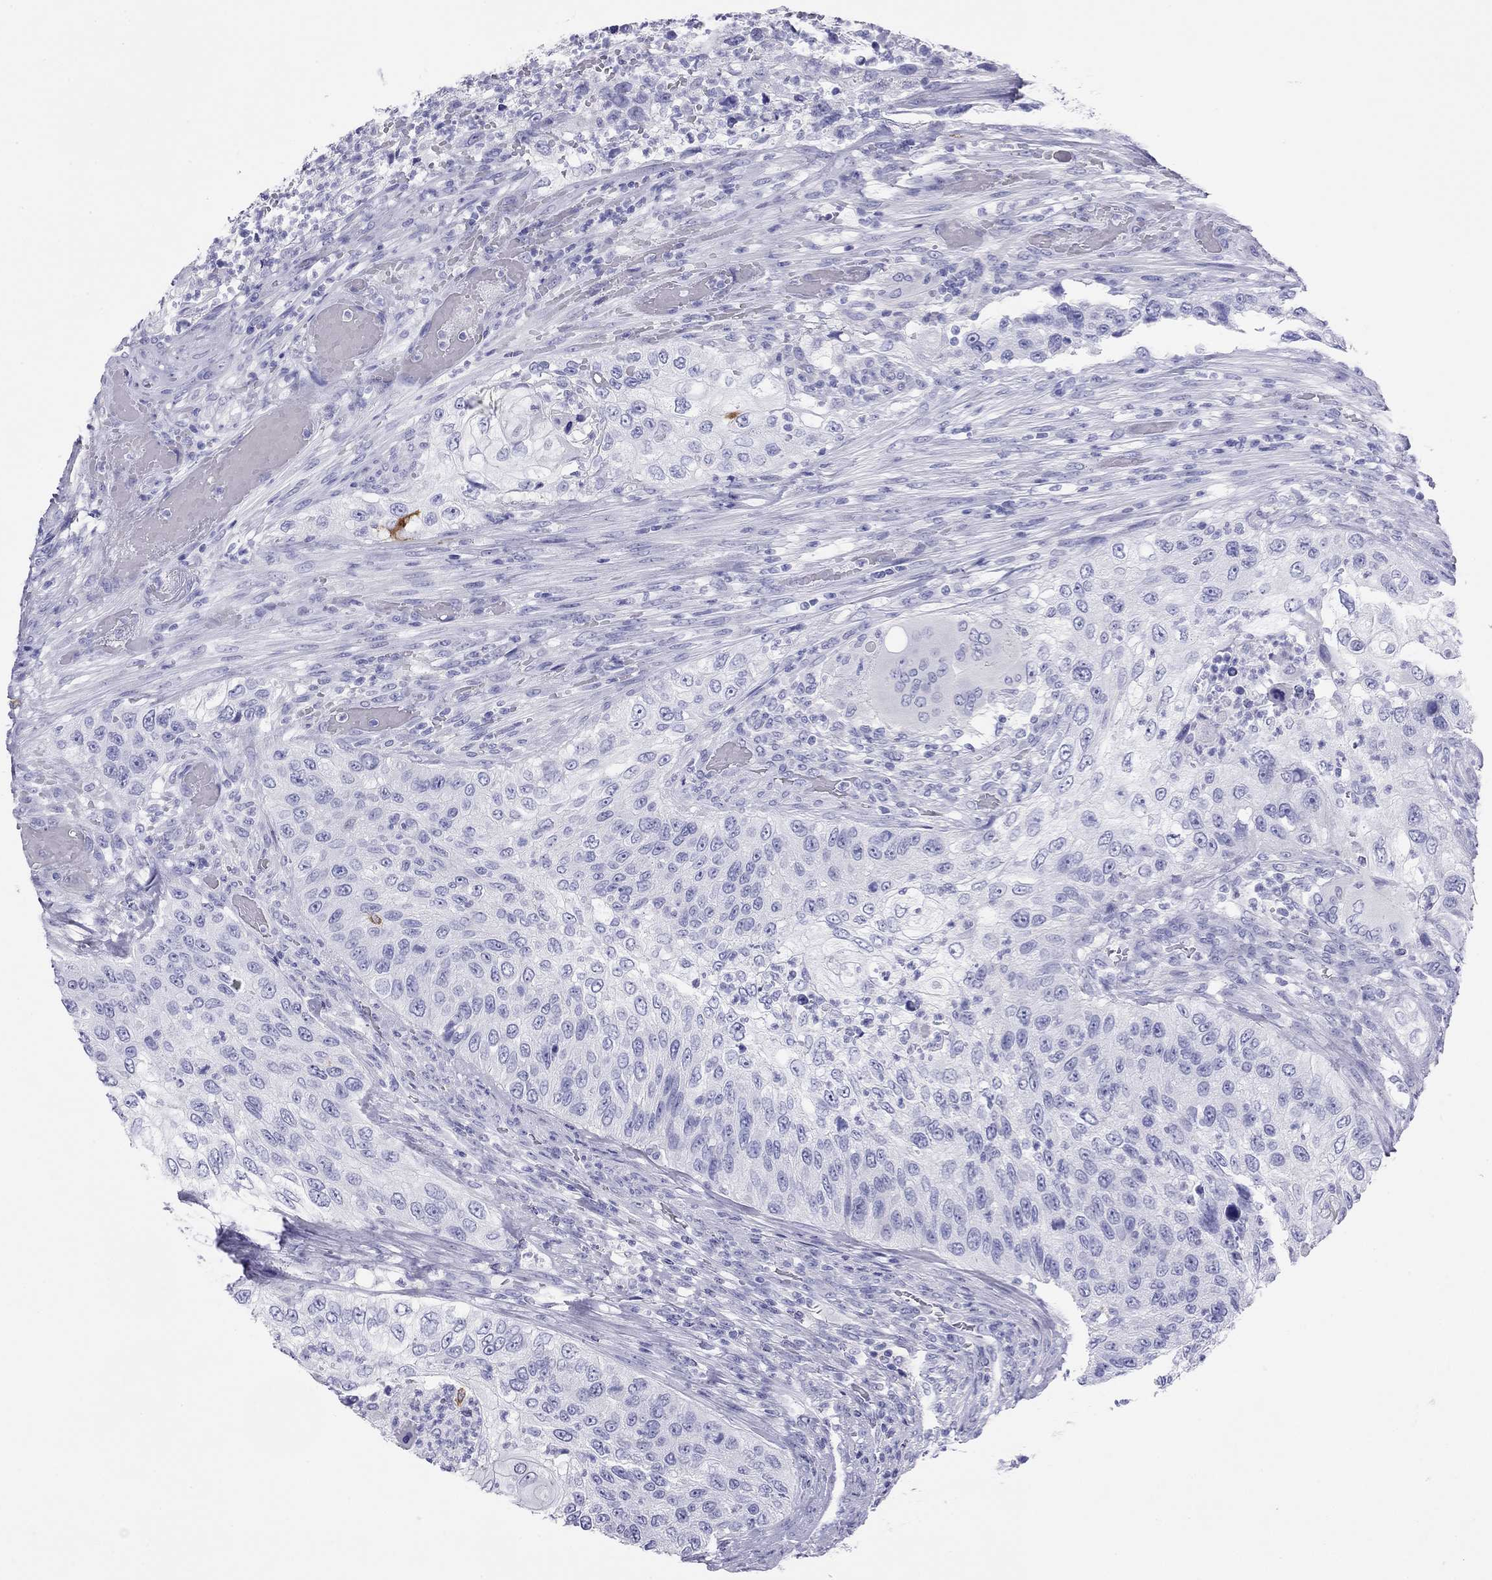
{"staining": {"intensity": "negative", "quantity": "none", "location": "none"}, "tissue": "urothelial cancer", "cell_type": "Tumor cells", "image_type": "cancer", "snomed": [{"axis": "morphology", "description": "Urothelial carcinoma, High grade"}, {"axis": "topography", "description": "Urinary bladder"}], "caption": "IHC micrograph of human high-grade urothelial carcinoma stained for a protein (brown), which demonstrates no expression in tumor cells. (DAB (3,3'-diaminobenzidine) immunohistochemistry visualized using brightfield microscopy, high magnification).", "gene": "HLA-DQB2", "patient": {"sex": "female", "age": 60}}